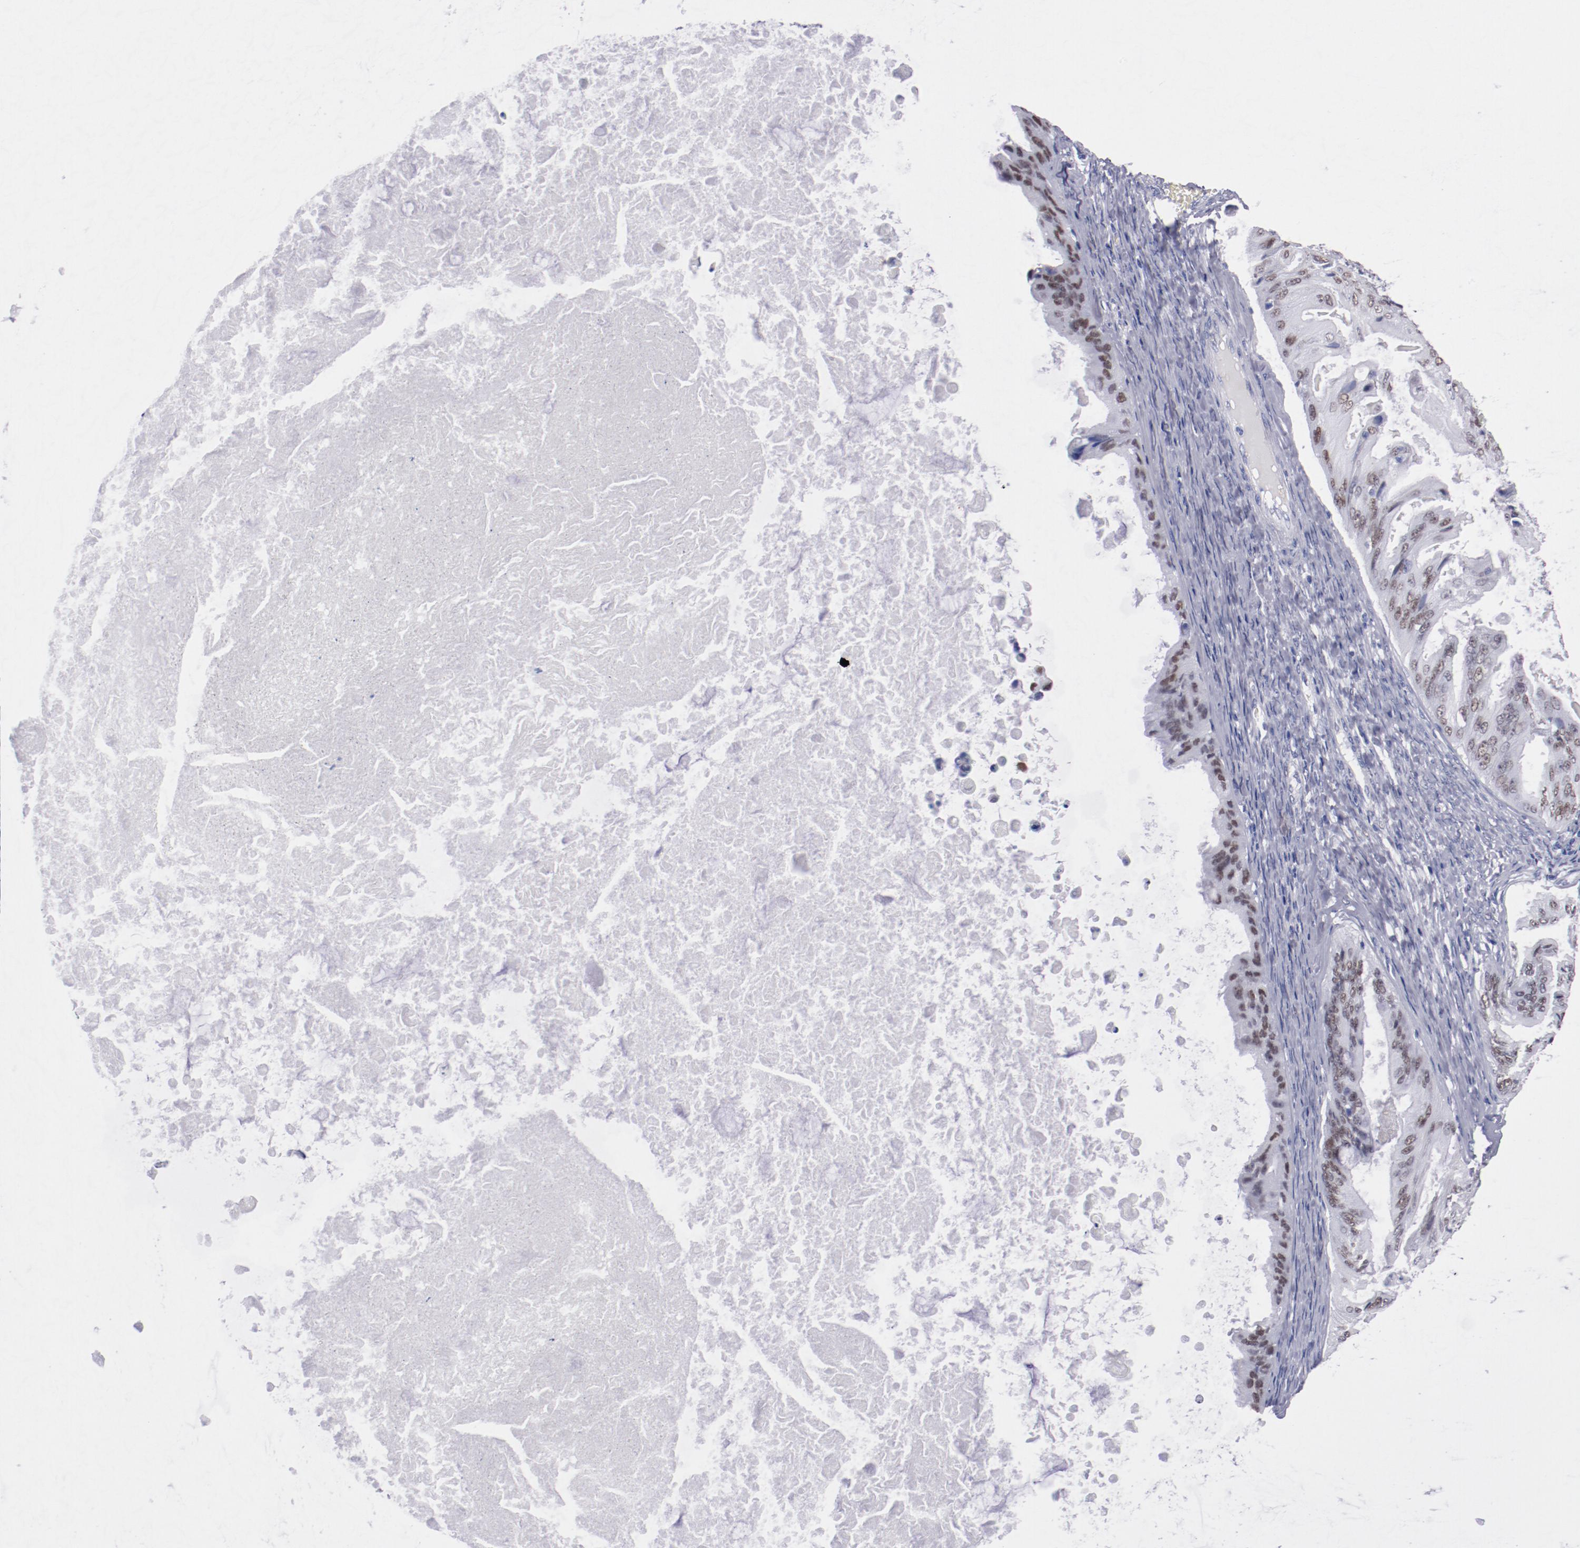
{"staining": {"intensity": "weak", "quantity": ">75%", "location": "nuclear"}, "tissue": "ovarian cancer", "cell_type": "Tumor cells", "image_type": "cancer", "snomed": [{"axis": "morphology", "description": "Cystadenocarcinoma, mucinous, NOS"}, {"axis": "topography", "description": "Ovary"}], "caption": "There is low levels of weak nuclear staining in tumor cells of ovarian cancer (mucinous cystadenocarcinoma), as demonstrated by immunohistochemical staining (brown color).", "gene": "HNF1B", "patient": {"sex": "female", "age": 37}}